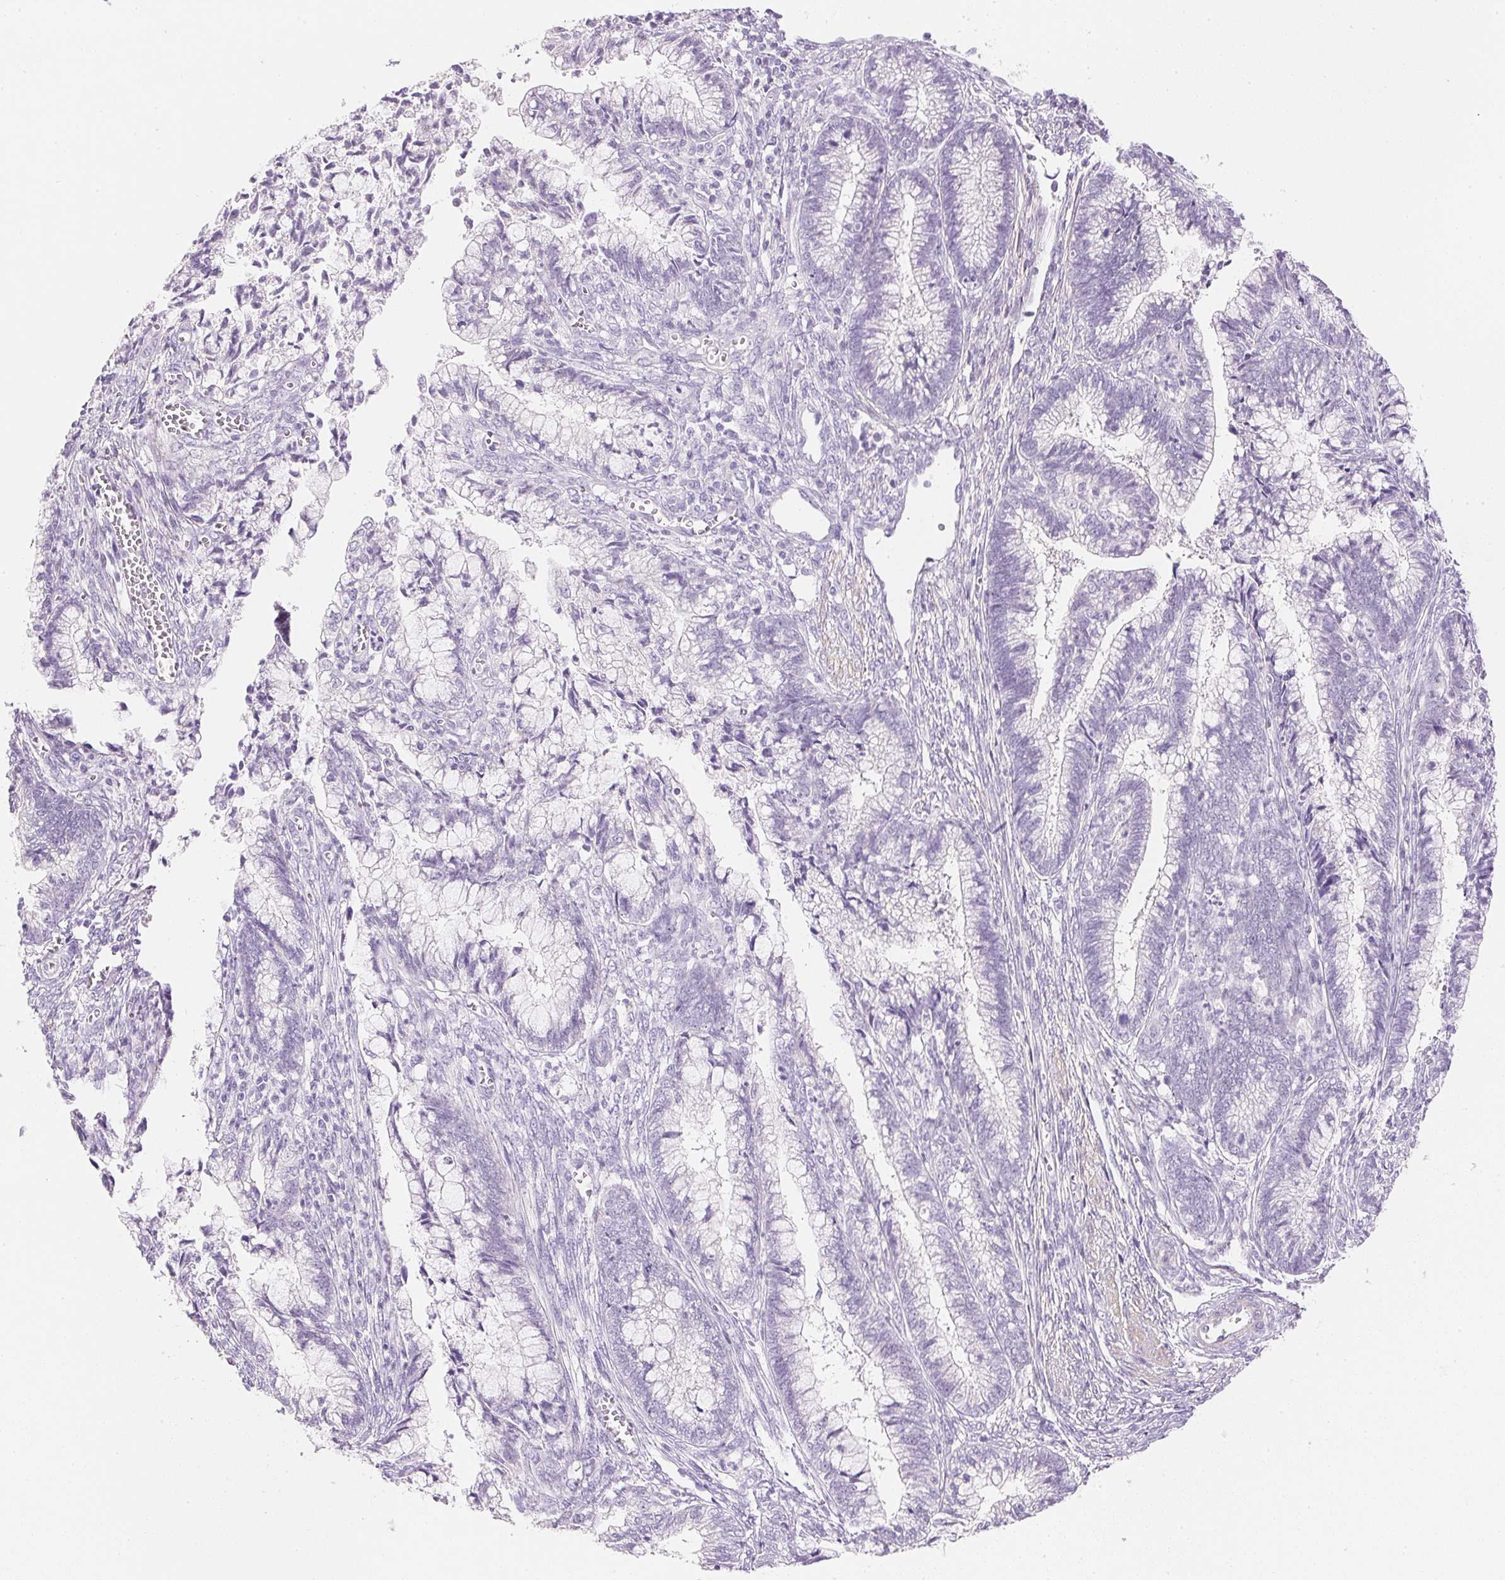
{"staining": {"intensity": "negative", "quantity": "none", "location": "none"}, "tissue": "cervical cancer", "cell_type": "Tumor cells", "image_type": "cancer", "snomed": [{"axis": "morphology", "description": "Adenocarcinoma, NOS"}, {"axis": "topography", "description": "Cervix"}], "caption": "DAB immunohistochemical staining of adenocarcinoma (cervical) exhibits no significant positivity in tumor cells. The staining is performed using DAB (3,3'-diaminobenzidine) brown chromogen with nuclei counter-stained in using hematoxylin.", "gene": "KCNE2", "patient": {"sex": "female", "age": 44}}